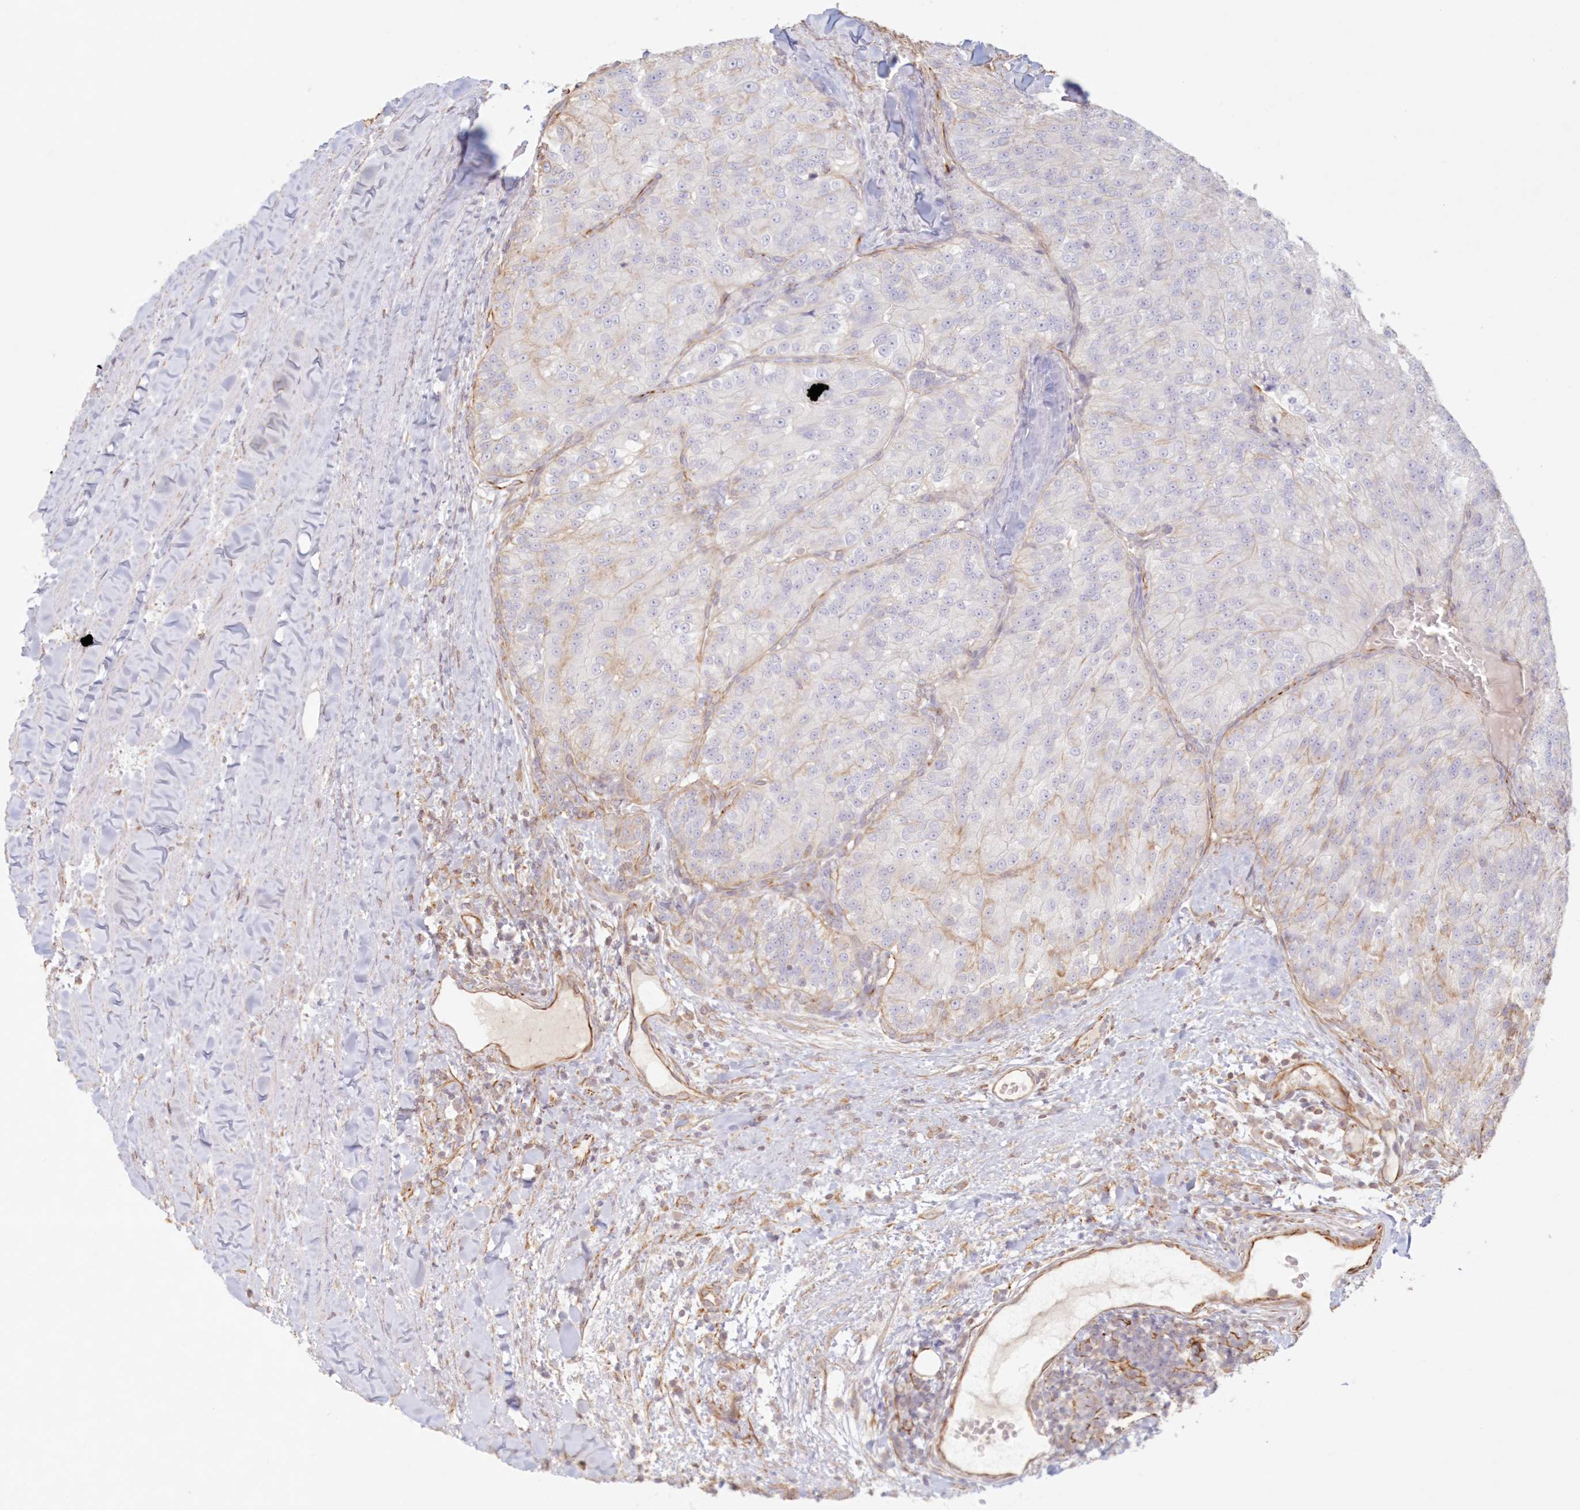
{"staining": {"intensity": "negative", "quantity": "none", "location": "none"}, "tissue": "renal cancer", "cell_type": "Tumor cells", "image_type": "cancer", "snomed": [{"axis": "morphology", "description": "Adenocarcinoma, NOS"}, {"axis": "topography", "description": "Kidney"}], "caption": "This image is of renal cancer stained with IHC to label a protein in brown with the nuclei are counter-stained blue. There is no expression in tumor cells. (DAB (3,3'-diaminobenzidine) immunohistochemistry (IHC), high magnification).", "gene": "DMRTB1", "patient": {"sex": "female", "age": 63}}